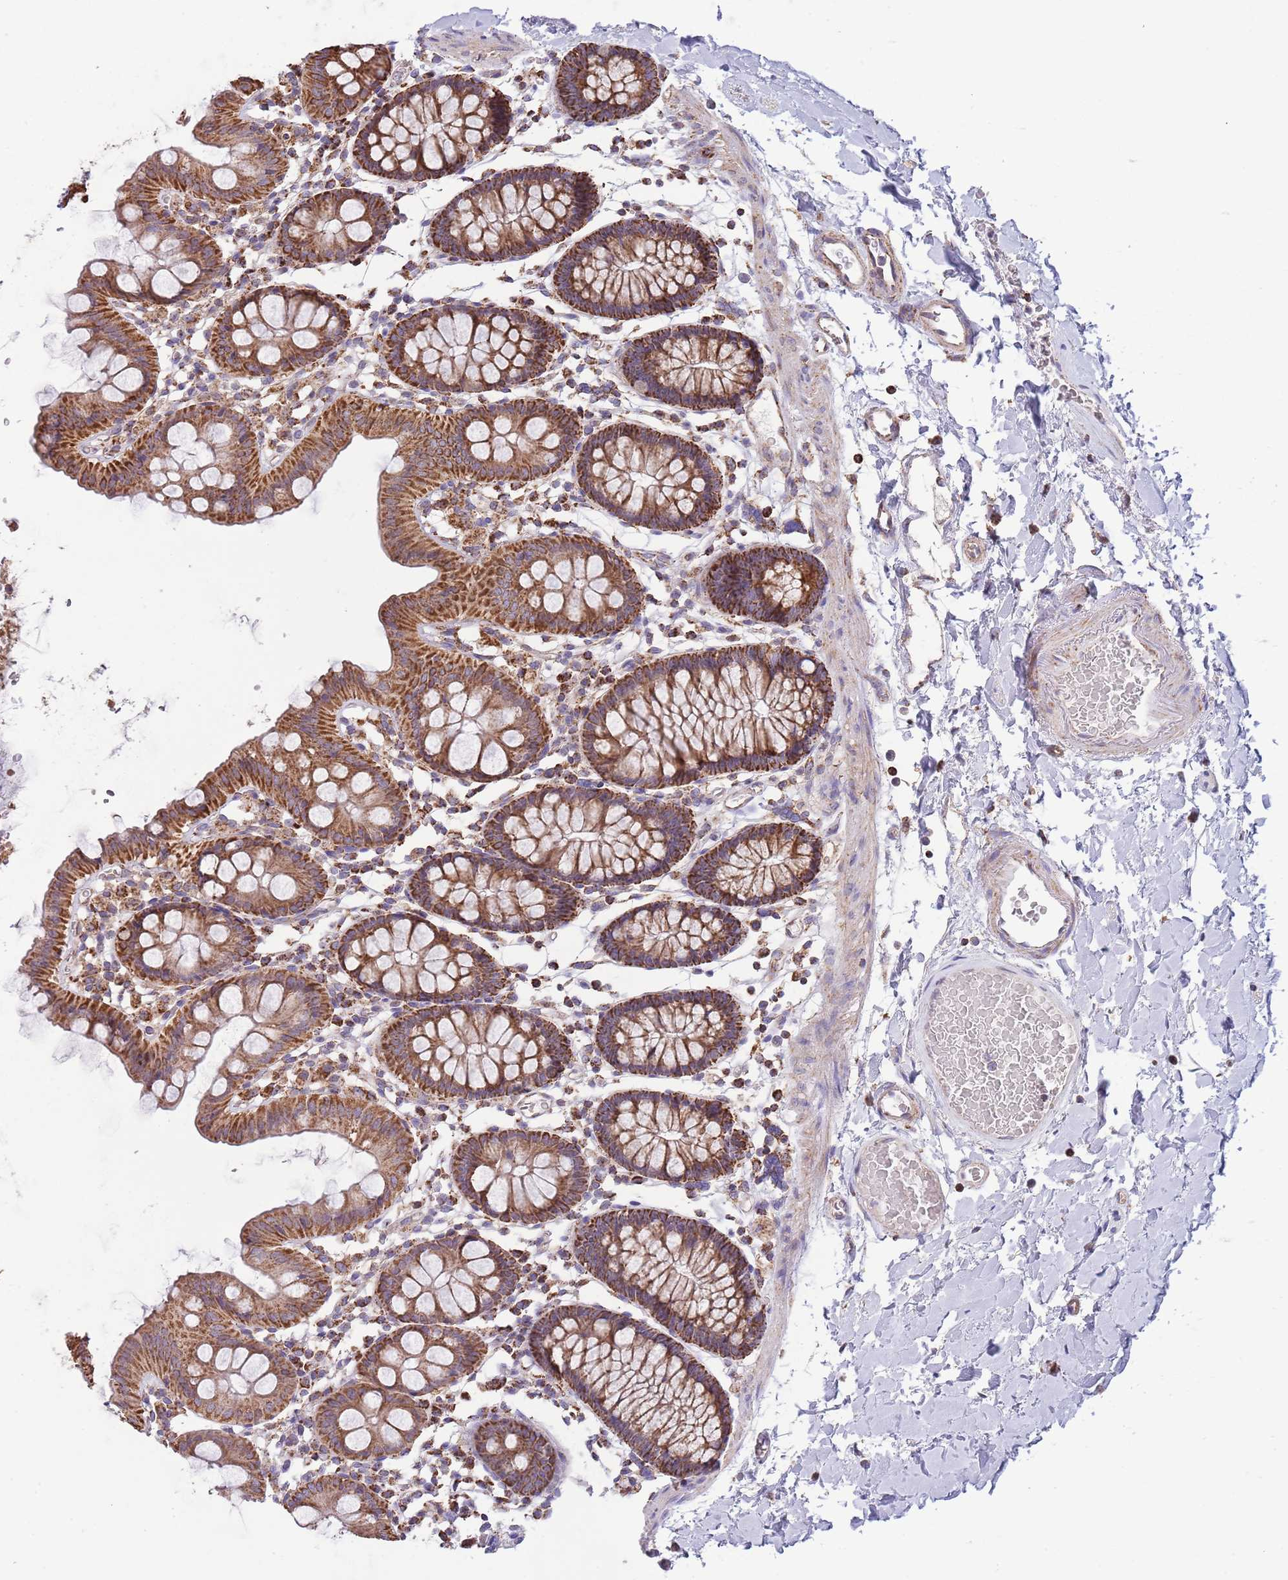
{"staining": {"intensity": "moderate", "quantity": ">75%", "location": "cytoplasmic/membranous"}, "tissue": "colon", "cell_type": "Endothelial cells", "image_type": "normal", "snomed": [{"axis": "morphology", "description": "Normal tissue, NOS"}, {"axis": "topography", "description": "Colon"}], "caption": "Benign colon displays moderate cytoplasmic/membranous expression in approximately >75% of endothelial cells.", "gene": "VPS16", "patient": {"sex": "male", "age": 75}}